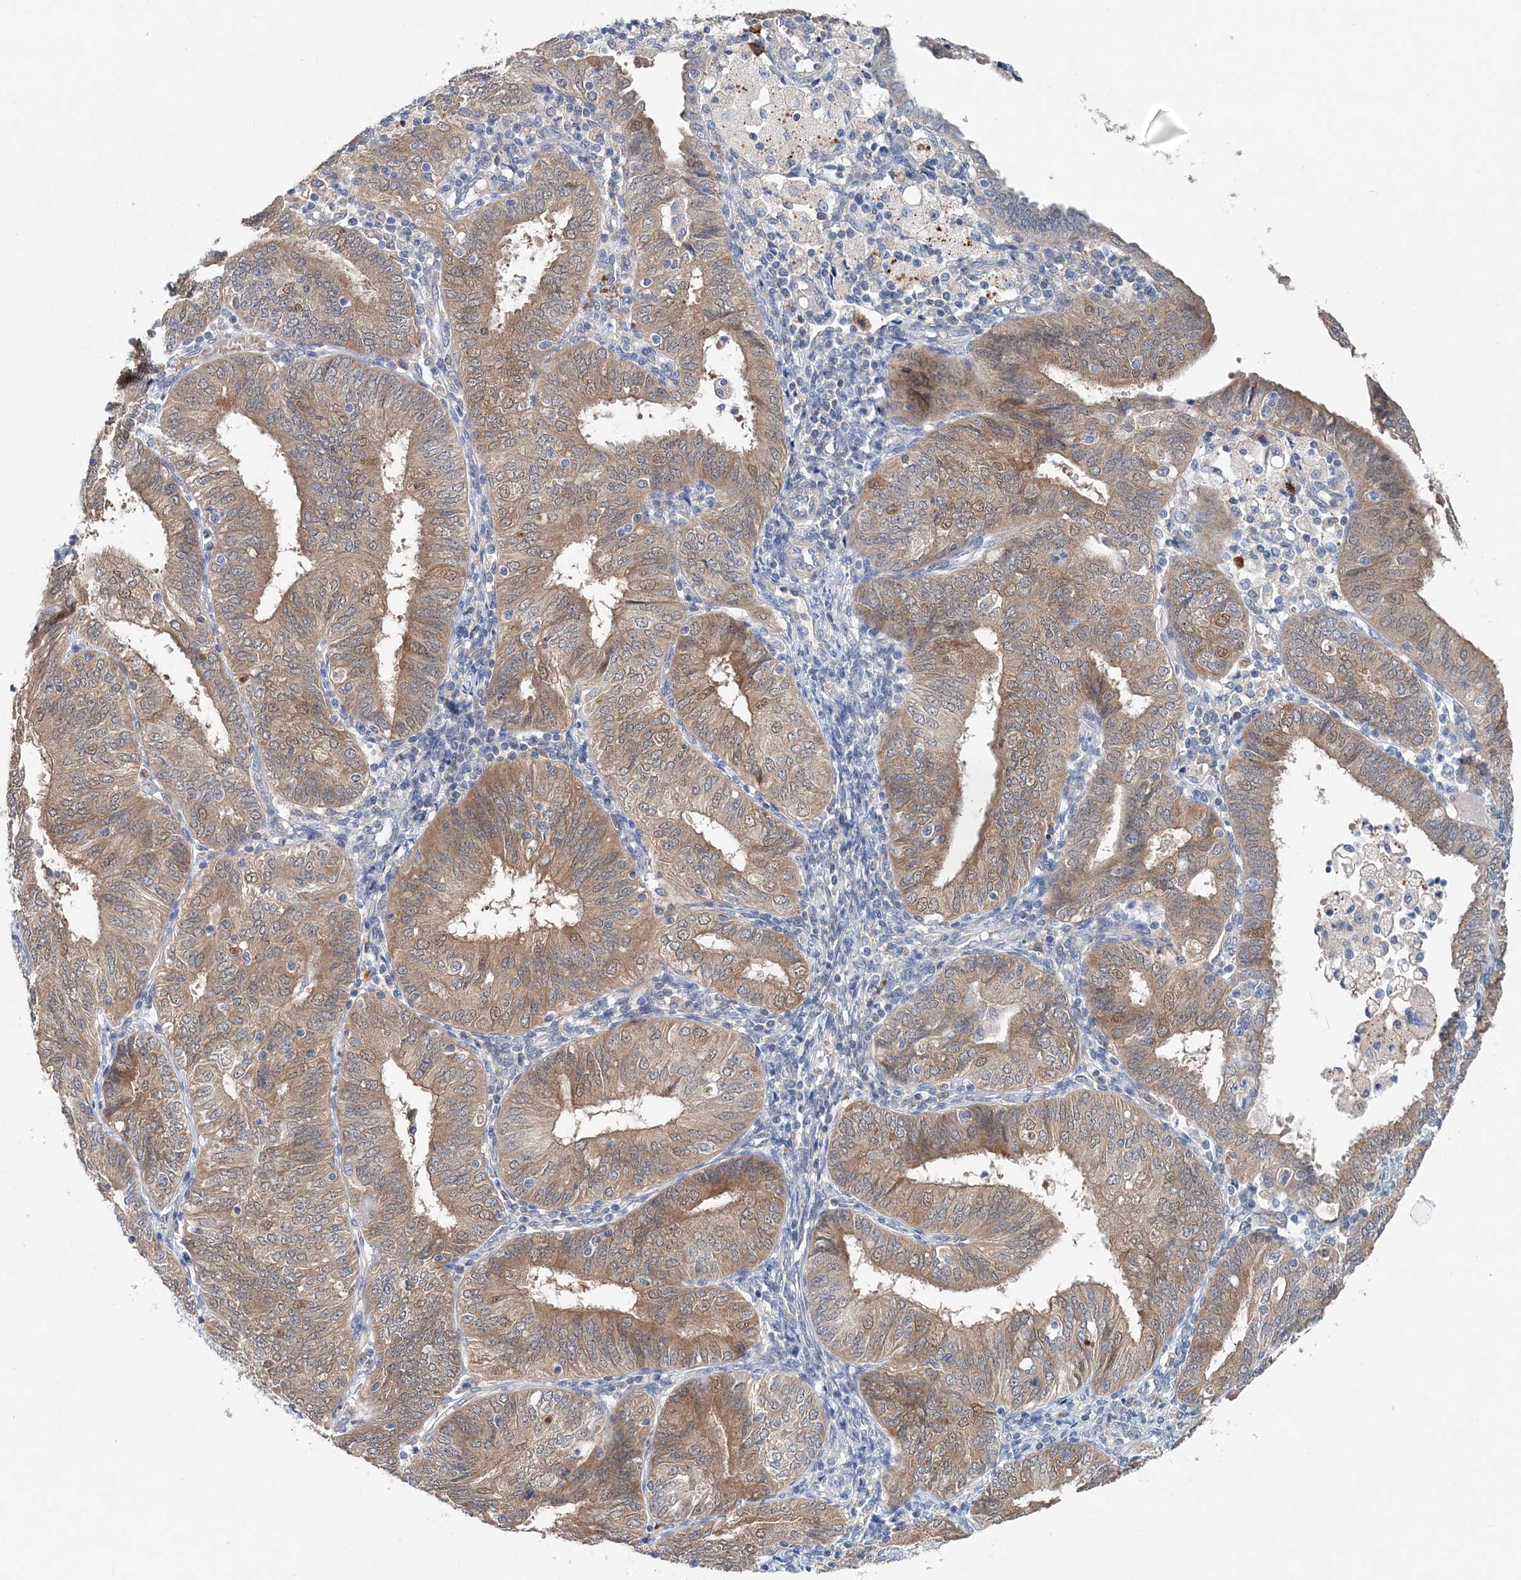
{"staining": {"intensity": "moderate", "quantity": ">75%", "location": "cytoplasmic/membranous"}, "tissue": "endometrial cancer", "cell_type": "Tumor cells", "image_type": "cancer", "snomed": [{"axis": "morphology", "description": "Adenocarcinoma, NOS"}, {"axis": "topography", "description": "Endometrium"}], "caption": "Human endometrial cancer (adenocarcinoma) stained with a protein marker reveals moderate staining in tumor cells.", "gene": "PFN2", "patient": {"sex": "female", "age": 58}}